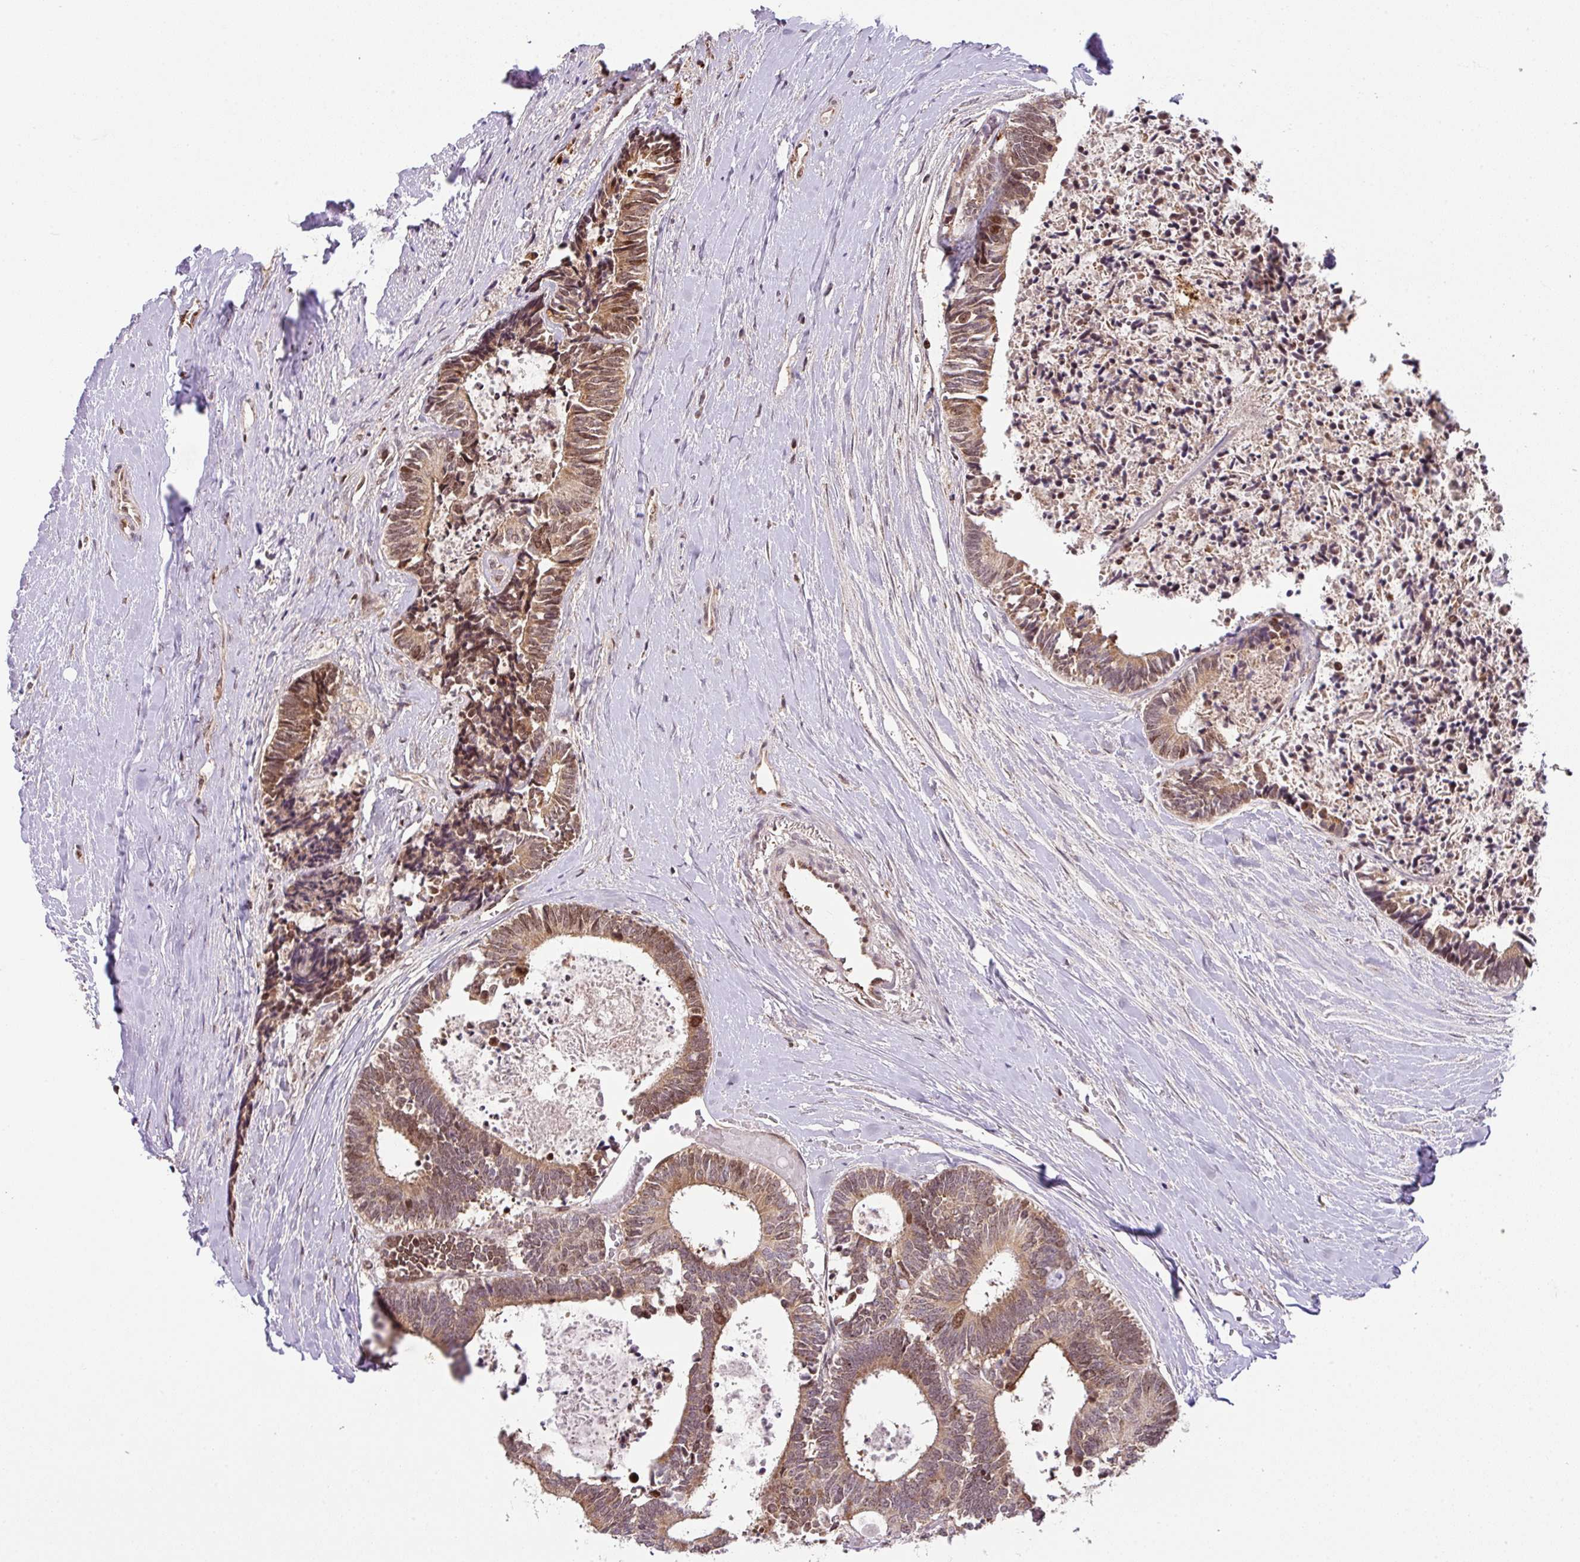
{"staining": {"intensity": "moderate", "quantity": ">75%", "location": "cytoplasmic/membranous,nuclear"}, "tissue": "colorectal cancer", "cell_type": "Tumor cells", "image_type": "cancer", "snomed": [{"axis": "morphology", "description": "Adenocarcinoma, NOS"}, {"axis": "topography", "description": "Colon"}, {"axis": "topography", "description": "Rectum"}], "caption": "Human colorectal cancer (adenocarcinoma) stained with a protein marker displays moderate staining in tumor cells.", "gene": "PLK1", "patient": {"sex": "male", "age": 57}}